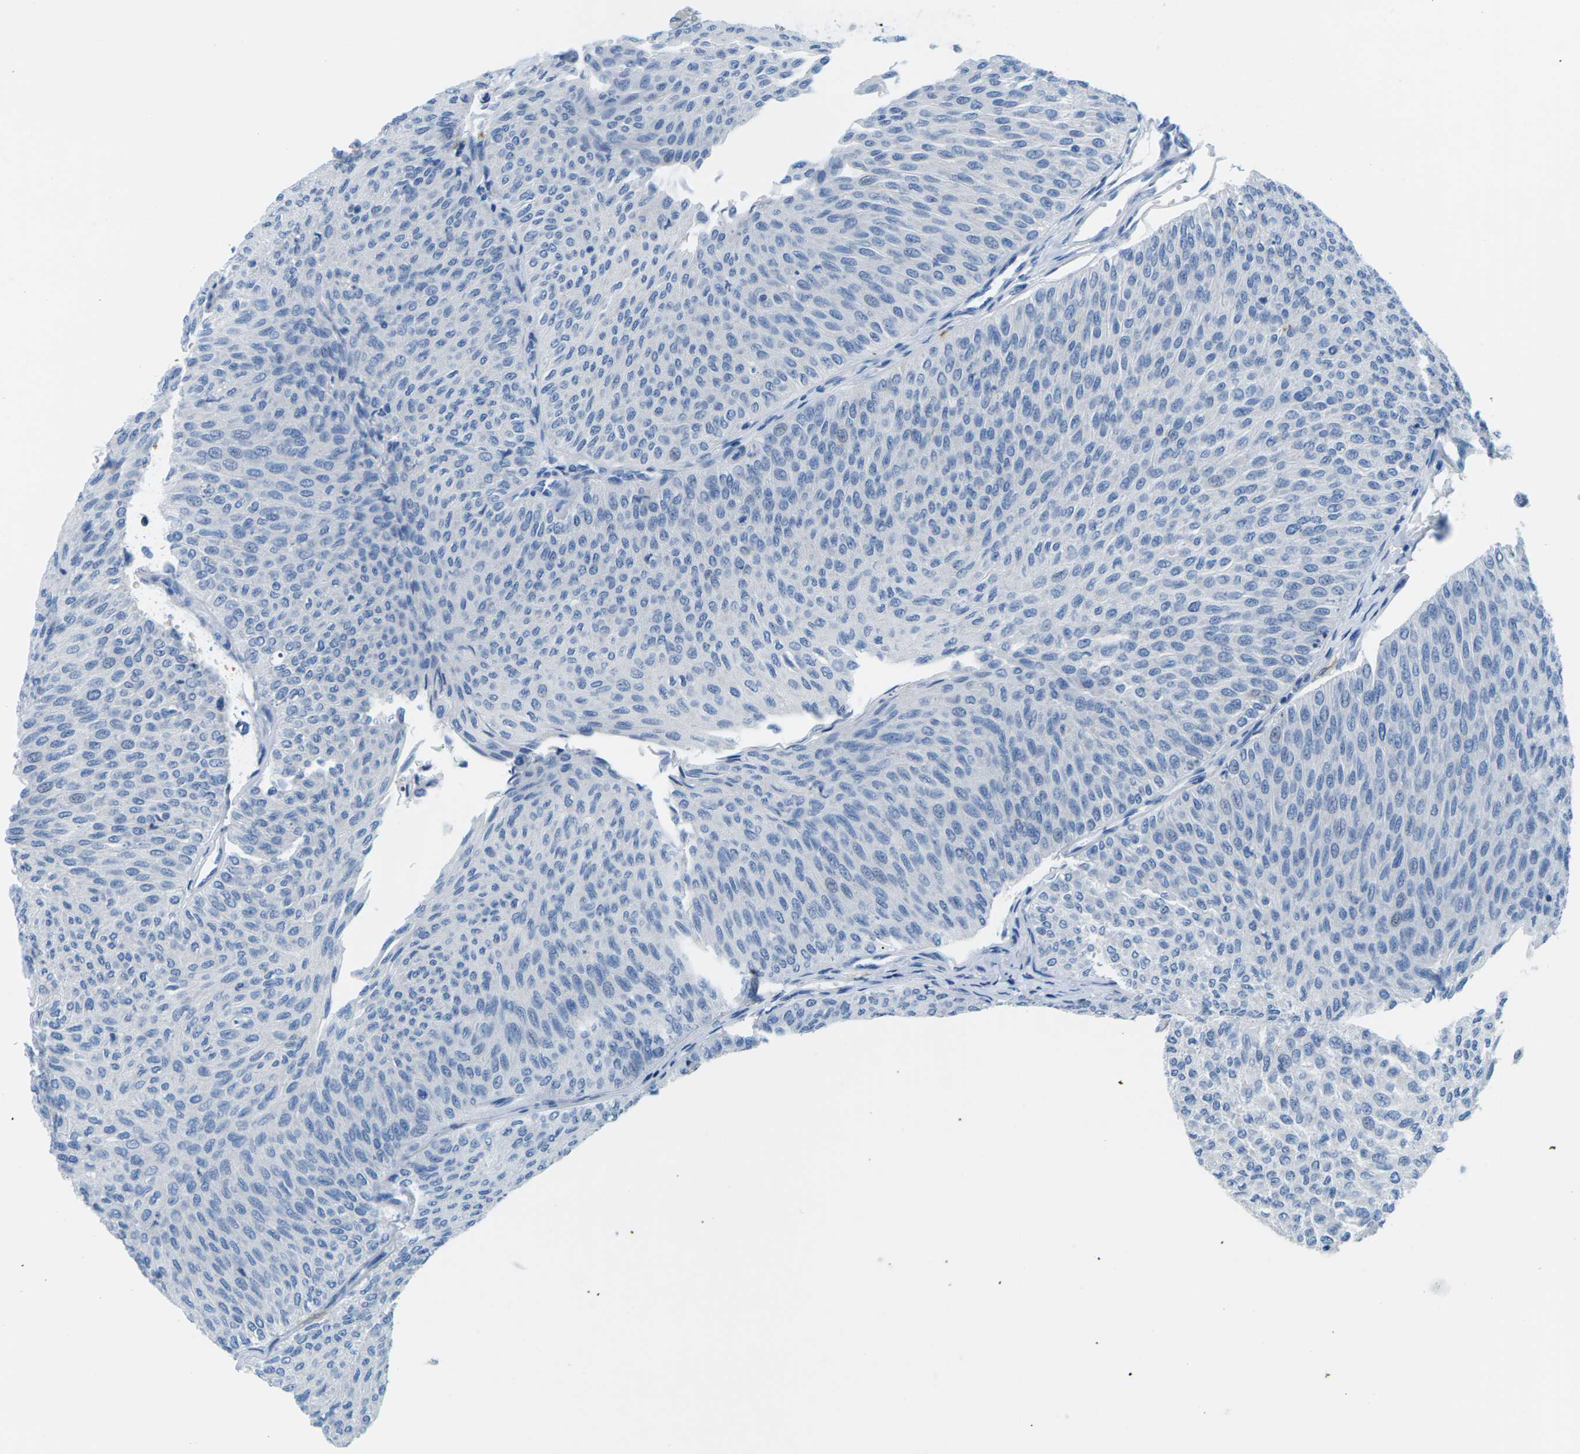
{"staining": {"intensity": "negative", "quantity": "none", "location": "none"}, "tissue": "urothelial cancer", "cell_type": "Tumor cells", "image_type": "cancer", "snomed": [{"axis": "morphology", "description": "Urothelial carcinoma, Low grade"}, {"axis": "topography", "description": "Urinary bladder"}], "caption": "This is an IHC photomicrograph of urothelial cancer. There is no expression in tumor cells.", "gene": "SYNGR2", "patient": {"sex": "male", "age": 78}}